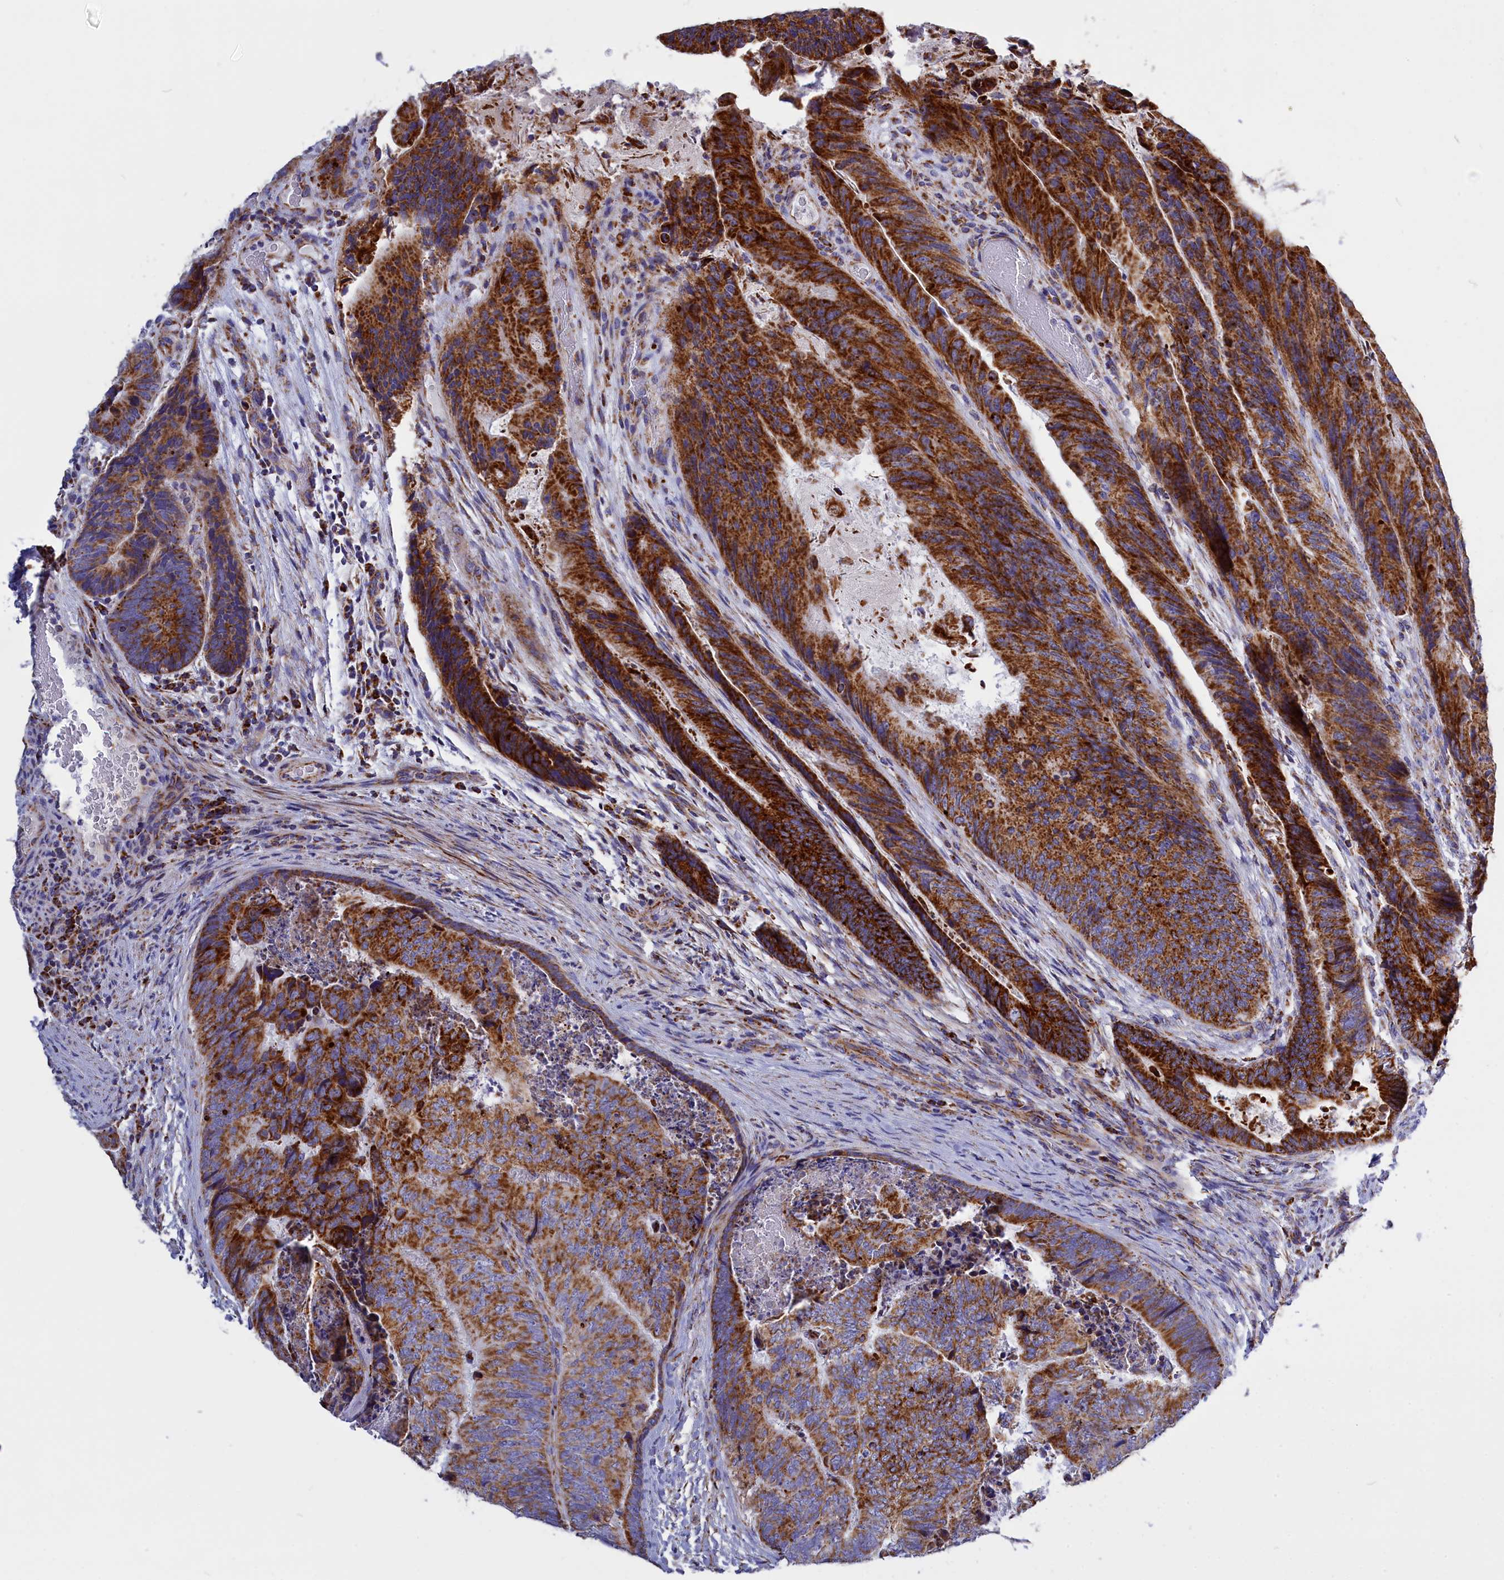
{"staining": {"intensity": "strong", "quantity": ">75%", "location": "cytoplasmic/membranous"}, "tissue": "colorectal cancer", "cell_type": "Tumor cells", "image_type": "cancer", "snomed": [{"axis": "morphology", "description": "Adenocarcinoma, NOS"}, {"axis": "topography", "description": "Colon"}], "caption": "Human colorectal cancer stained with a brown dye displays strong cytoplasmic/membranous positive positivity in about >75% of tumor cells.", "gene": "VDAC2", "patient": {"sex": "female", "age": 67}}